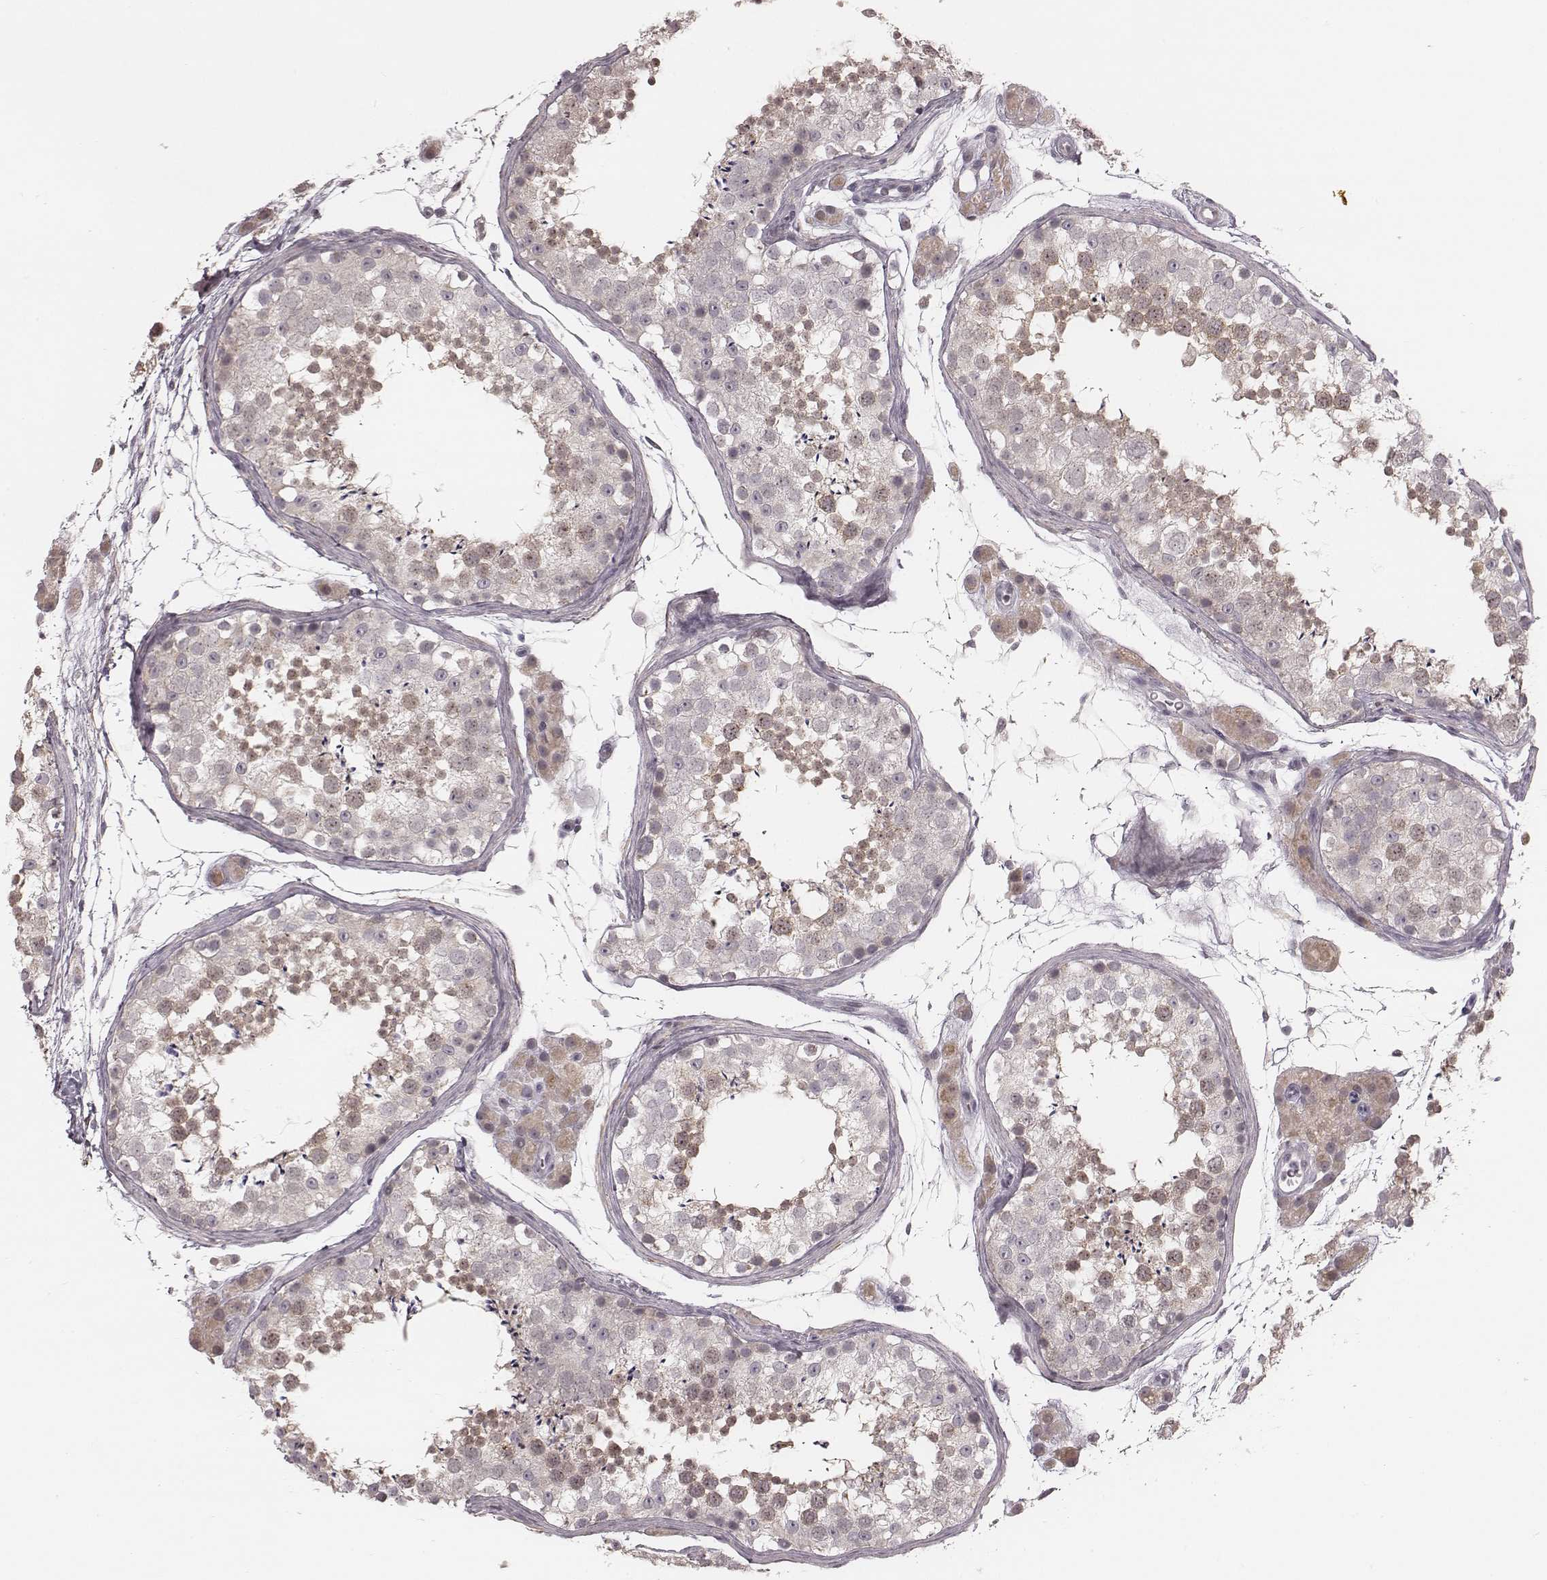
{"staining": {"intensity": "weak", "quantity": "25%-75%", "location": "cytoplasmic/membranous"}, "tissue": "testis", "cell_type": "Cells in seminiferous ducts", "image_type": "normal", "snomed": [{"axis": "morphology", "description": "Normal tissue, NOS"}, {"axis": "topography", "description": "Testis"}], "caption": "Immunohistochemical staining of benign human testis exhibits low levels of weak cytoplasmic/membranous expression in about 25%-75% of cells in seminiferous ducts. (DAB (3,3'-diaminobenzidine) IHC, brown staining for protein, blue staining for nuclei).", "gene": "IQCG", "patient": {"sex": "male", "age": 41}}